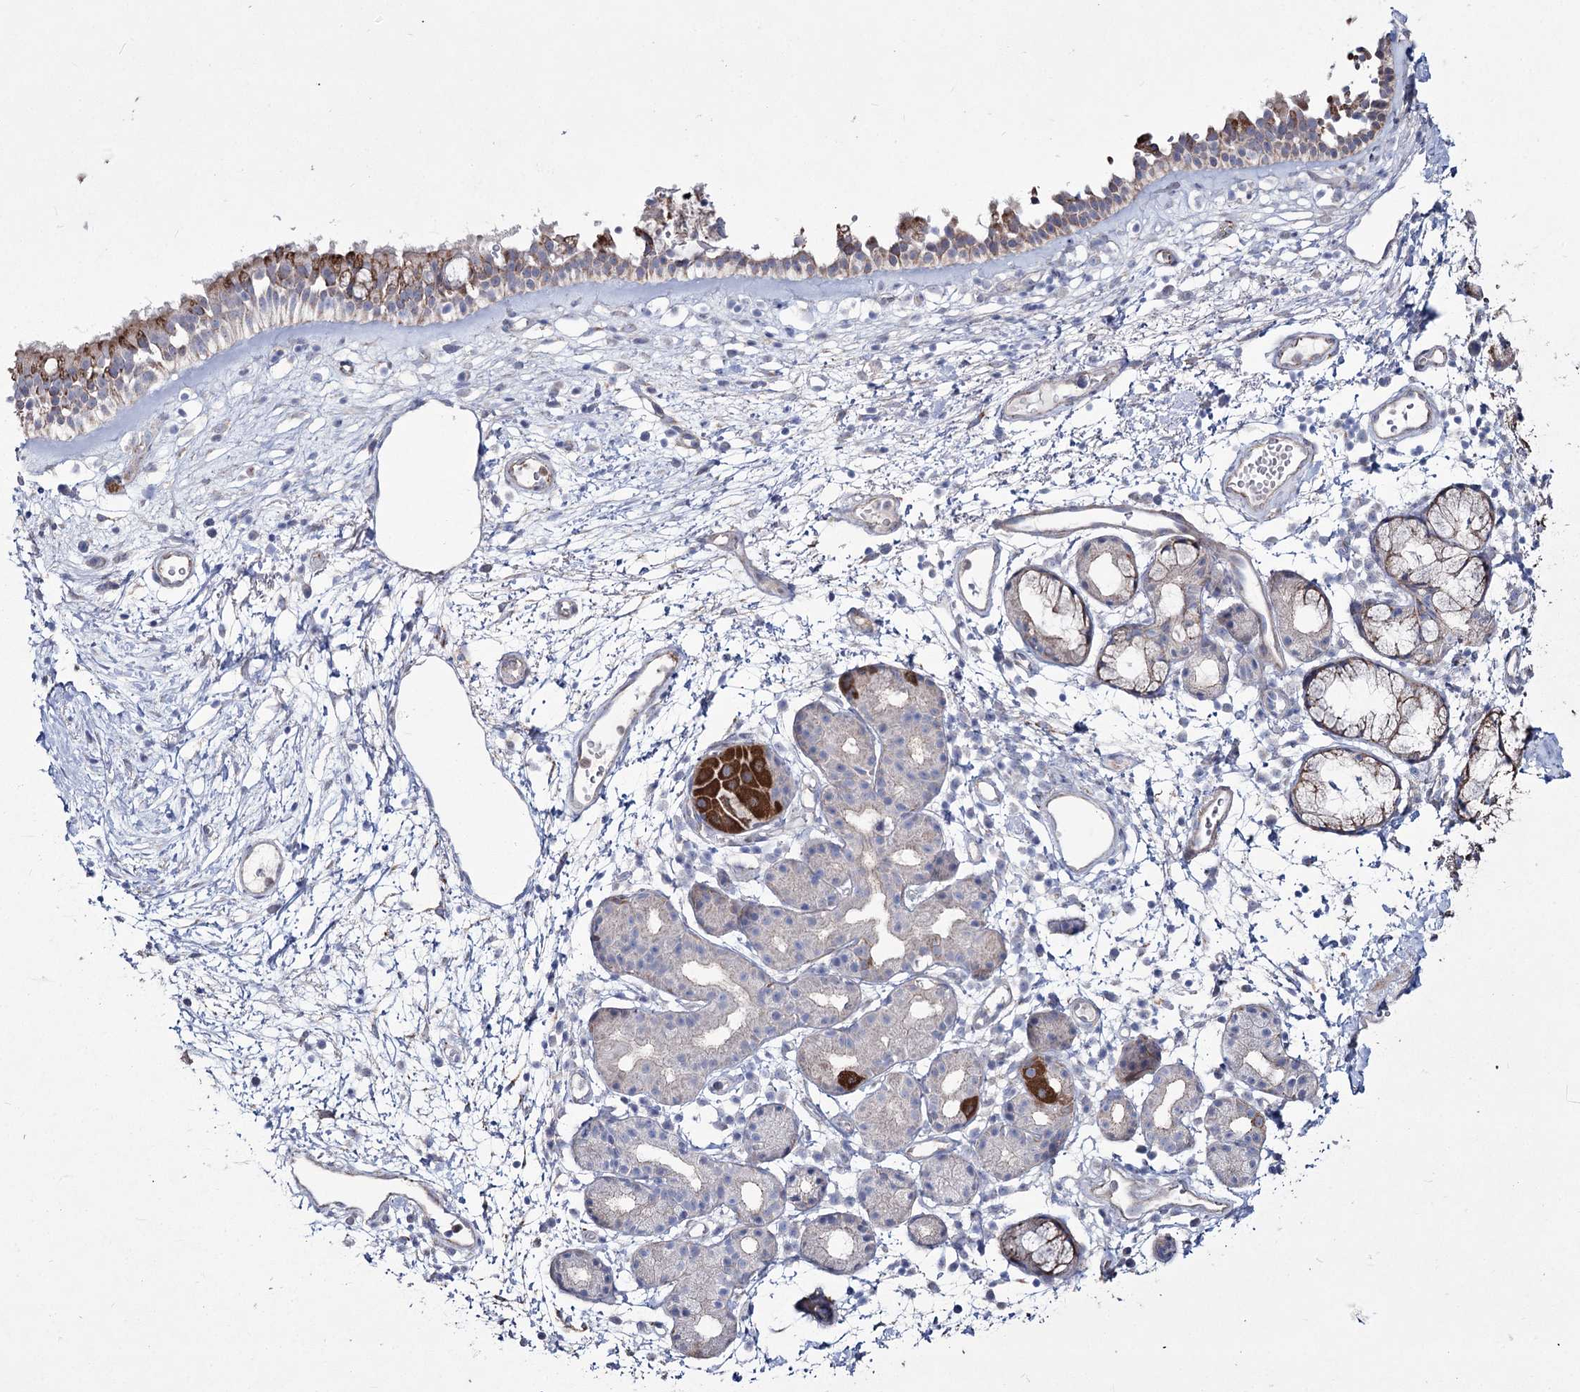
{"staining": {"intensity": "moderate", "quantity": "25%-75%", "location": "cytoplasmic/membranous"}, "tissue": "nasopharynx", "cell_type": "Respiratory epithelial cells", "image_type": "normal", "snomed": [{"axis": "morphology", "description": "Normal tissue, NOS"}, {"axis": "morphology", "description": "Inflammation, NOS"}, {"axis": "topography", "description": "Nasopharynx"}], "caption": "Brown immunohistochemical staining in benign human nasopharynx displays moderate cytoplasmic/membranous positivity in approximately 25%-75% of respiratory epithelial cells.", "gene": "ME3", "patient": {"sex": "male", "age": 70}}